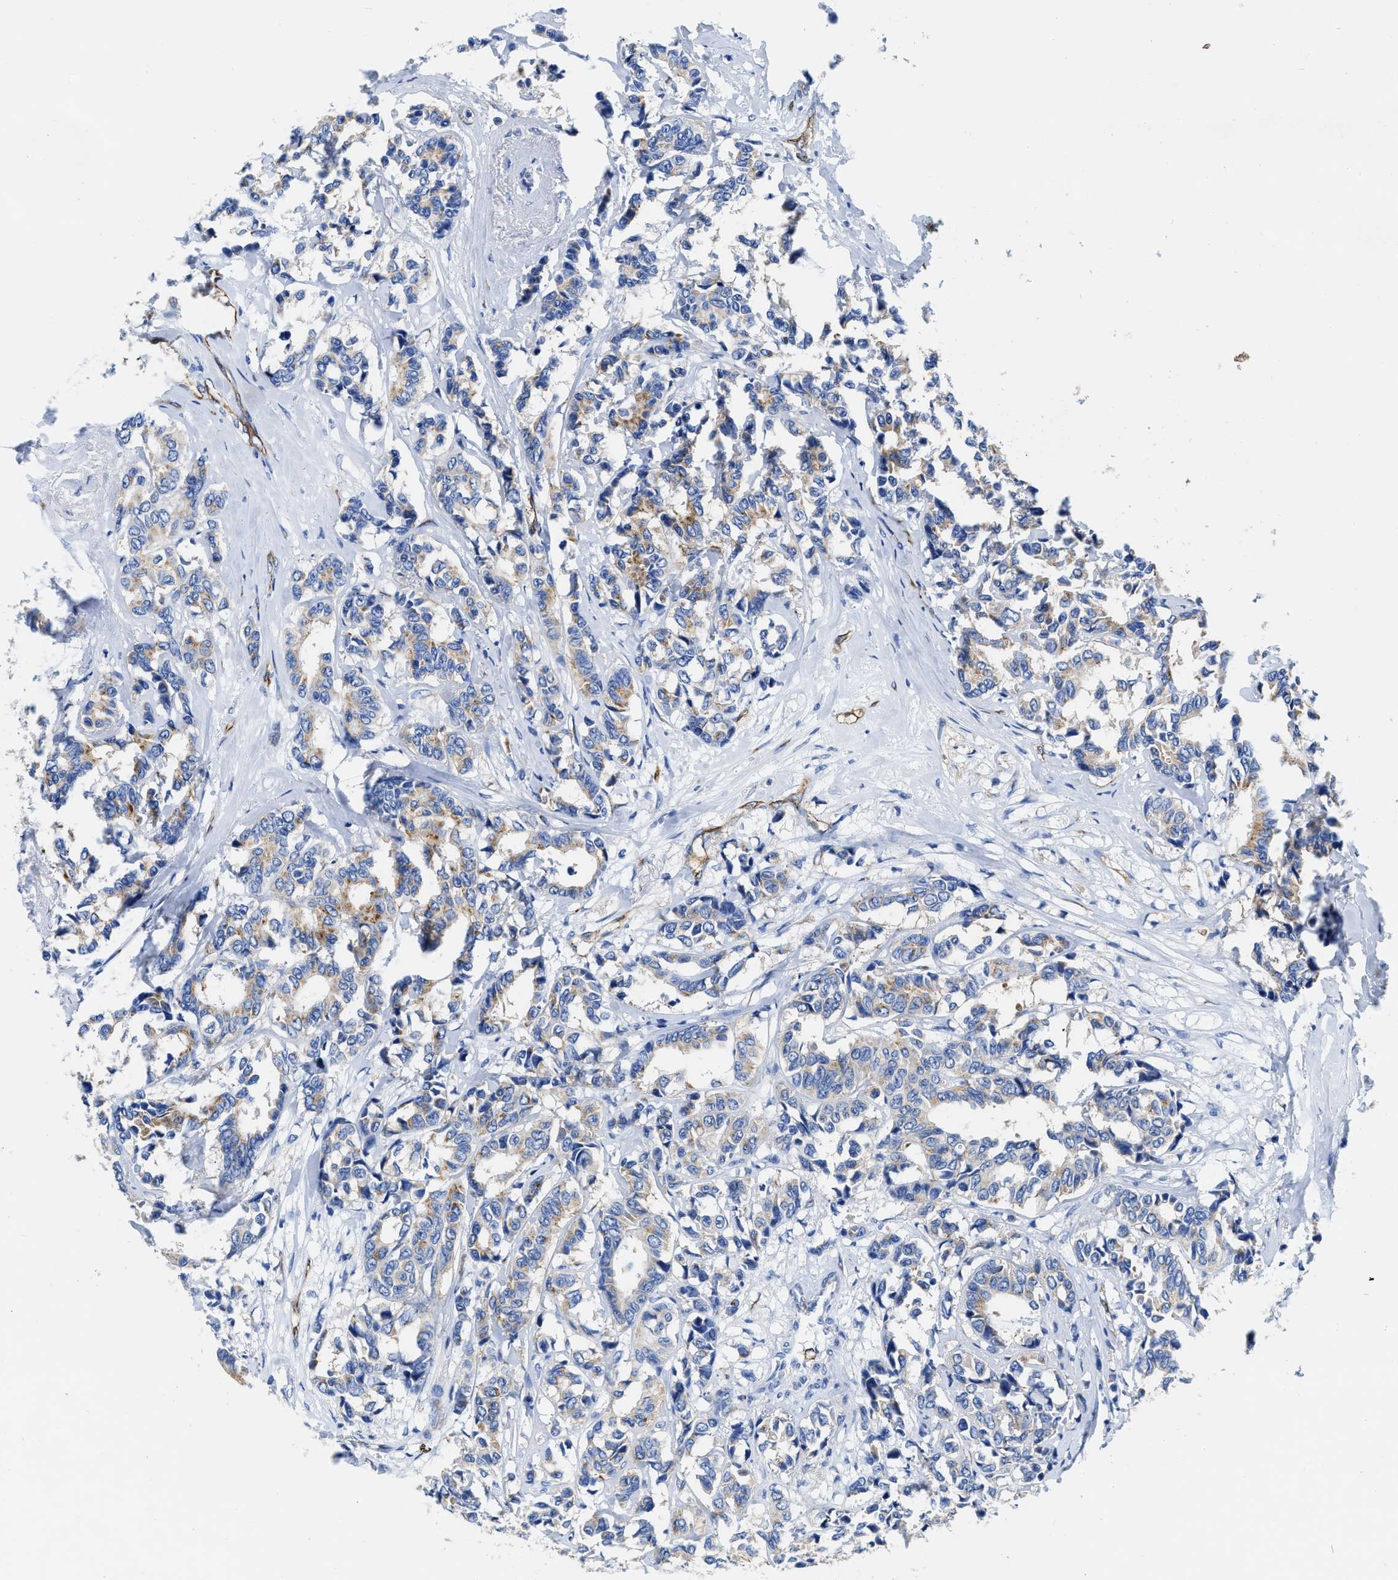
{"staining": {"intensity": "moderate", "quantity": "<25%", "location": "cytoplasmic/membranous"}, "tissue": "breast cancer", "cell_type": "Tumor cells", "image_type": "cancer", "snomed": [{"axis": "morphology", "description": "Duct carcinoma"}, {"axis": "topography", "description": "Breast"}], "caption": "Immunohistochemistry (IHC) (DAB (3,3'-diaminobenzidine)) staining of human breast cancer exhibits moderate cytoplasmic/membranous protein staining in about <25% of tumor cells.", "gene": "TVP23B", "patient": {"sex": "female", "age": 87}}